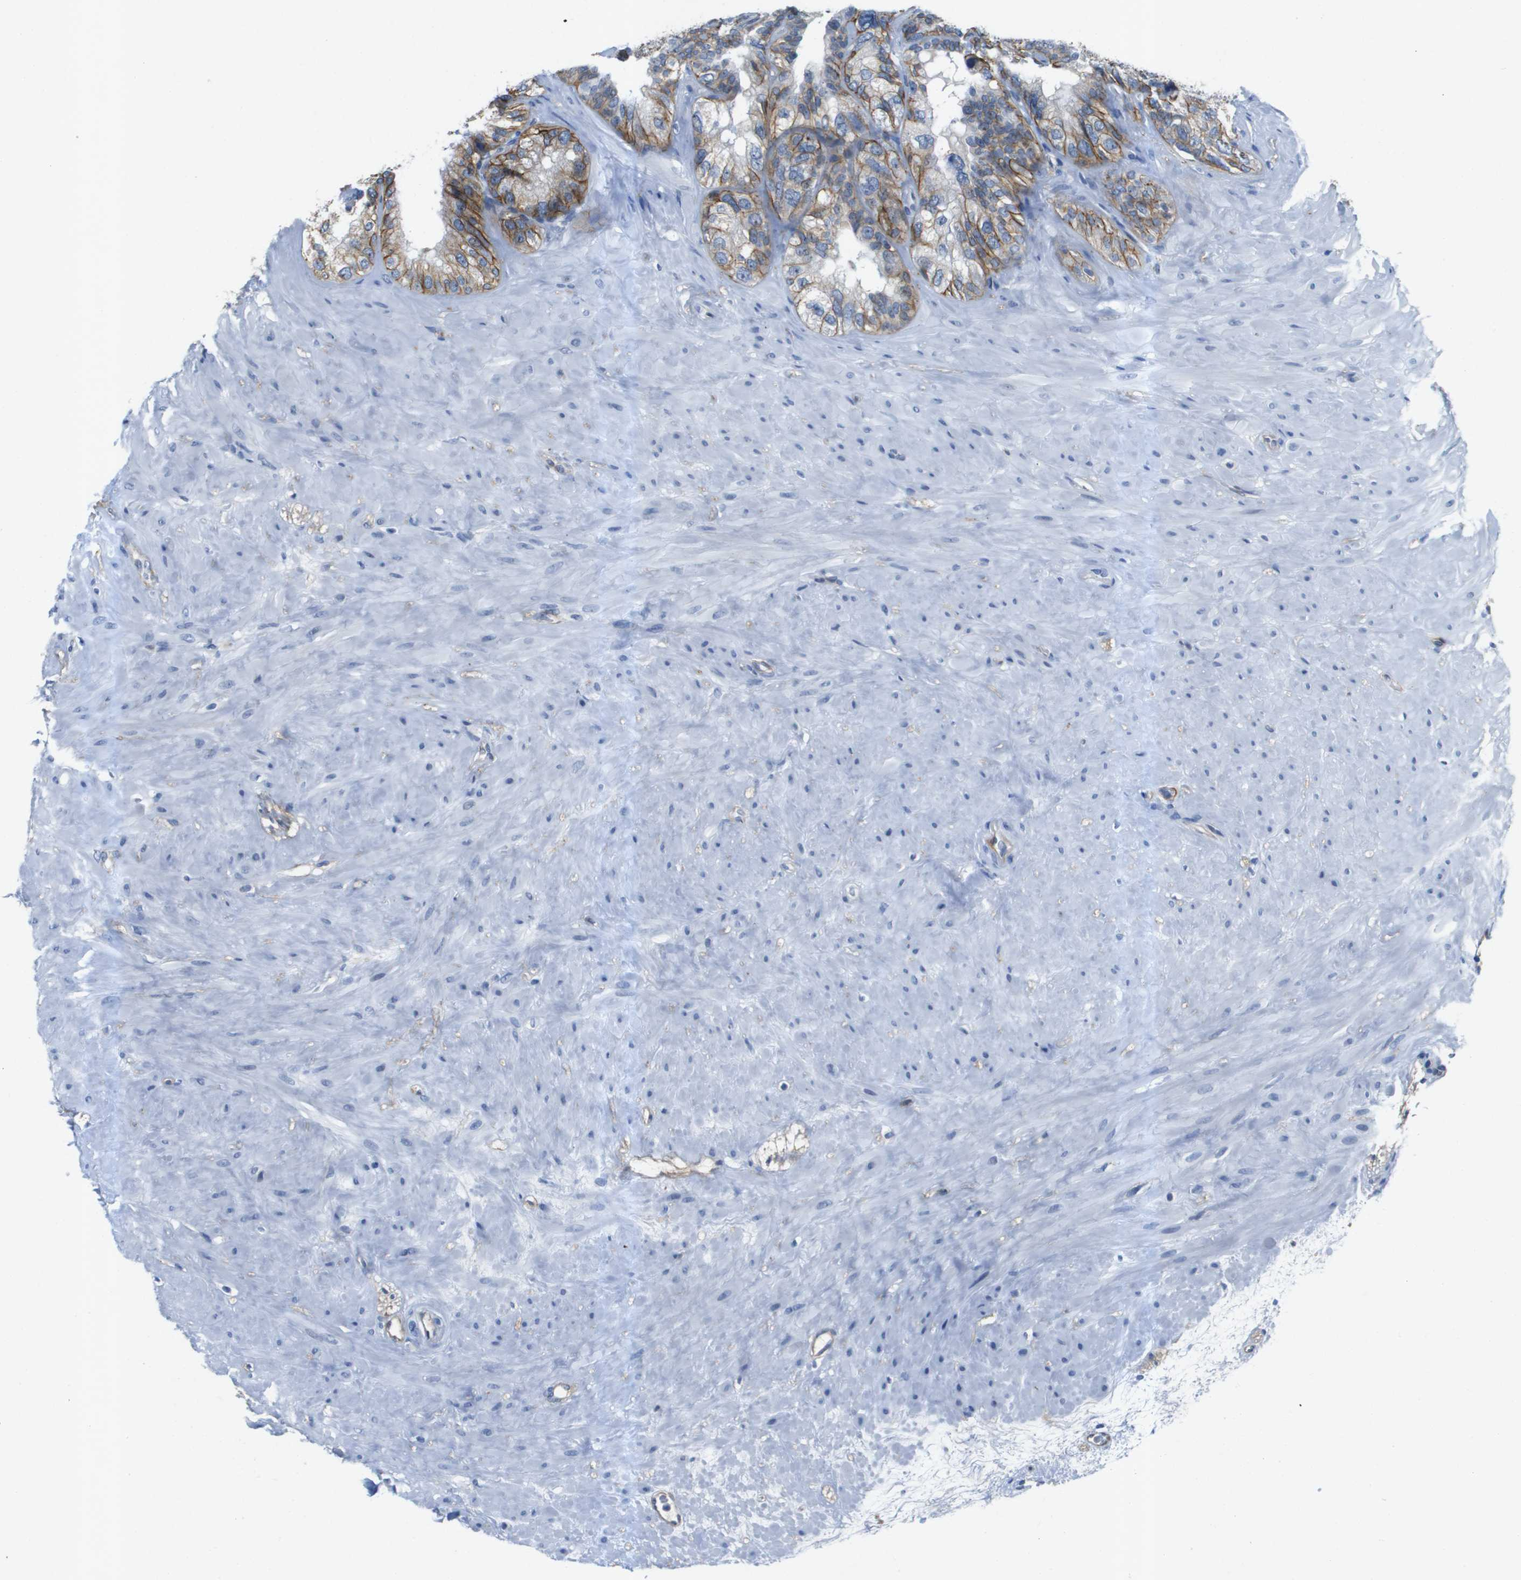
{"staining": {"intensity": "moderate", "quantity": "25%-75%", "location": "cytoplasmic/membranous"}, "tissue": "seminal vesicle", "cell_type": "Glandular cells", "image_type": "normal", "snomed": [{"axis": "morphology", "description": "Normal tissue, NOS"}, {"axis": "topography", "description": "Seminal veicle"}], "caption": "Glandular cells display medium levels of moderate cytoplasmic/membranous staining in approximately 25%-75% of cells in normal human seminal vesicle. (DAB (3,3'-diaminobenzidine) = brown stain, brightfield microscopy at high magnification).", "gene": "ITGA6", "patient": {"sex": "male", "age": 68}}